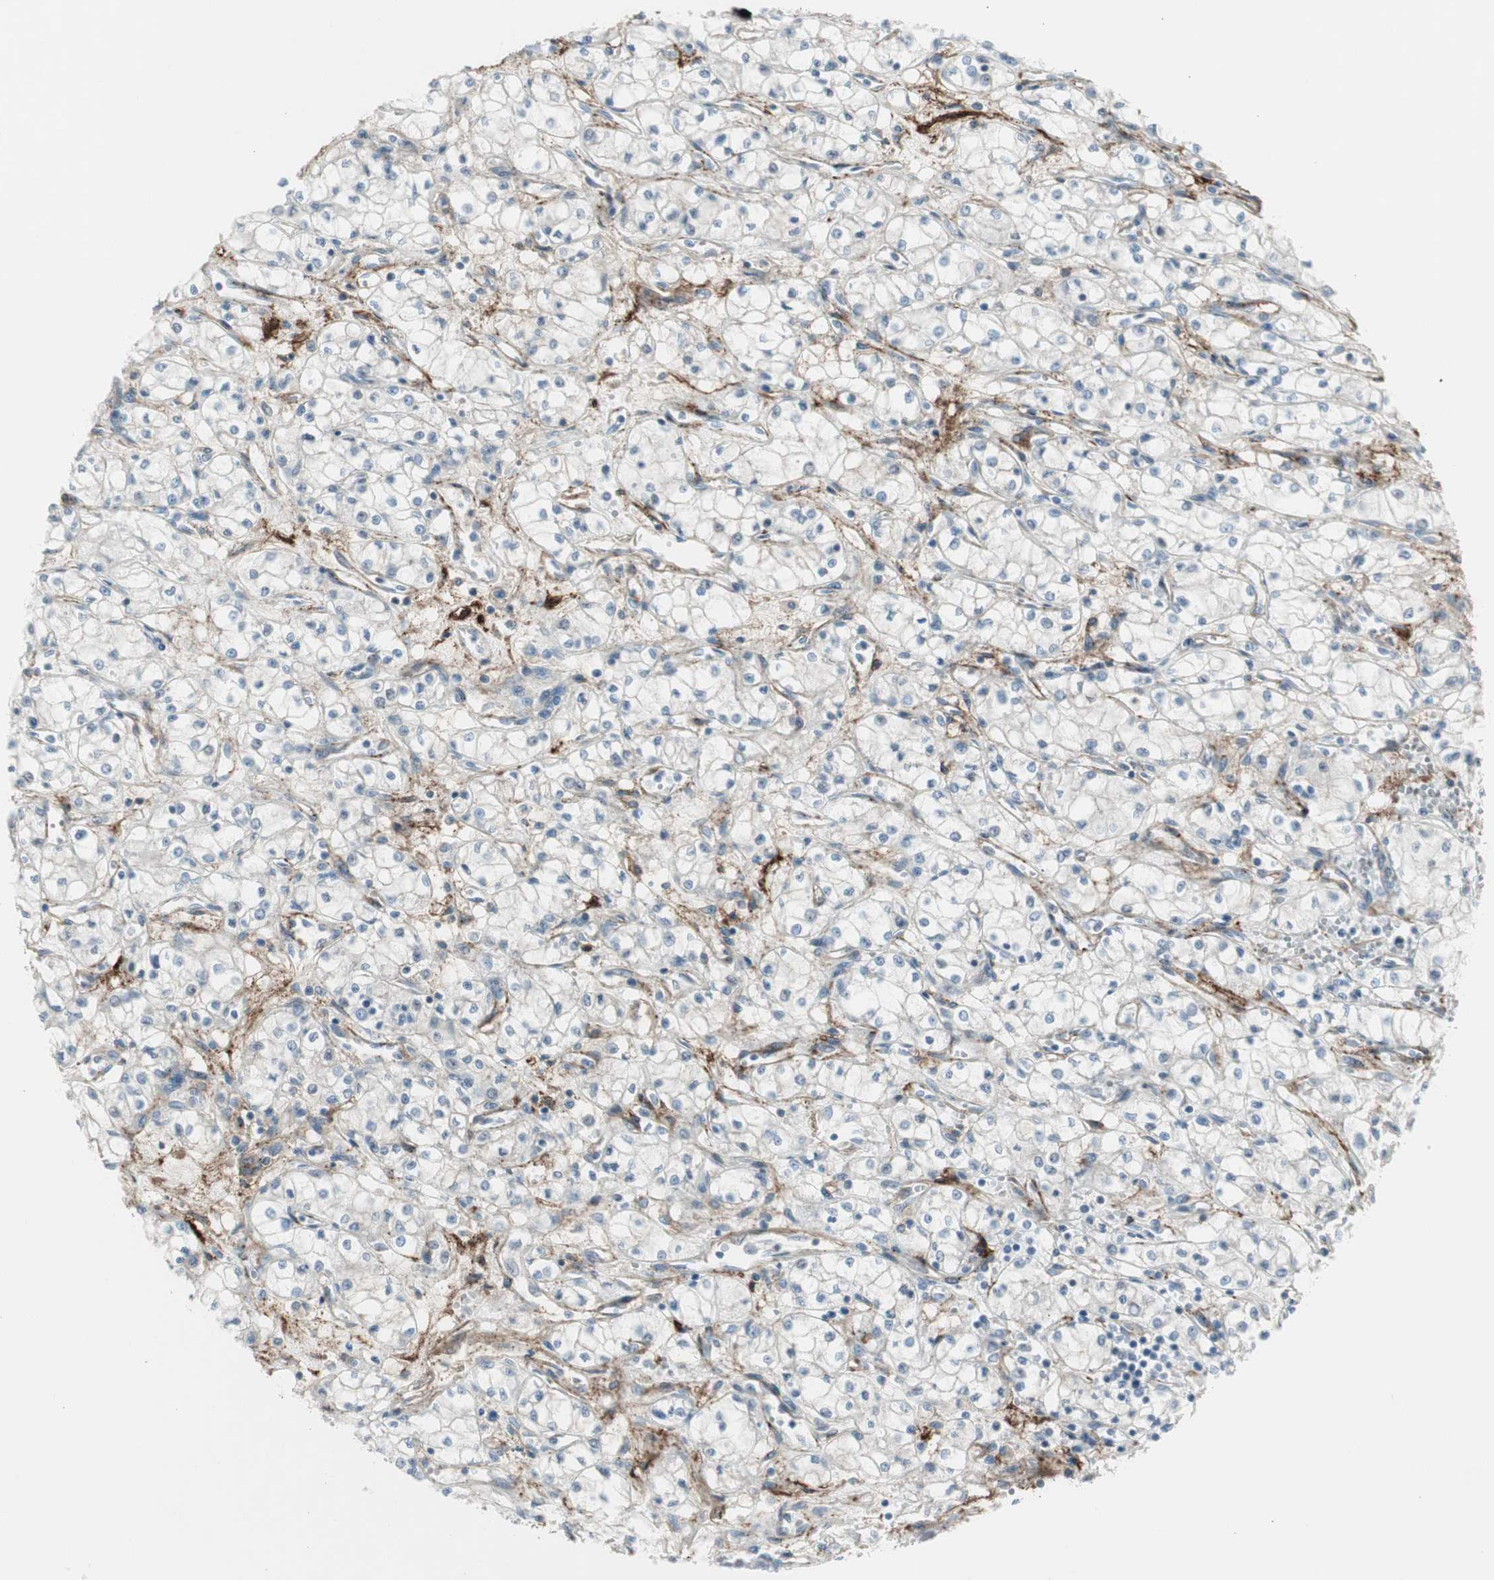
{"staining": {"intensity": "negative", "quantity": "none", "location": "none"}, "tissue": "renal cancer", "cell_type": "Tumor cells", "image_type": "cancer", "snomed": [{"axis": "morphology", "description": "Normal tissue, NOS"}, {"axis": "morphology", "description": "Adenocarcinoma, NOS"}, {"axis": "topography", "description": "Kidney"}], "caption": "IHC image of renal adenocarcinoma stained for a protein (brown), which demonstrates no positivity in tumor cells.", "gene": "CACNA2D1", "patient": {"sex": "male", "age": 59}}